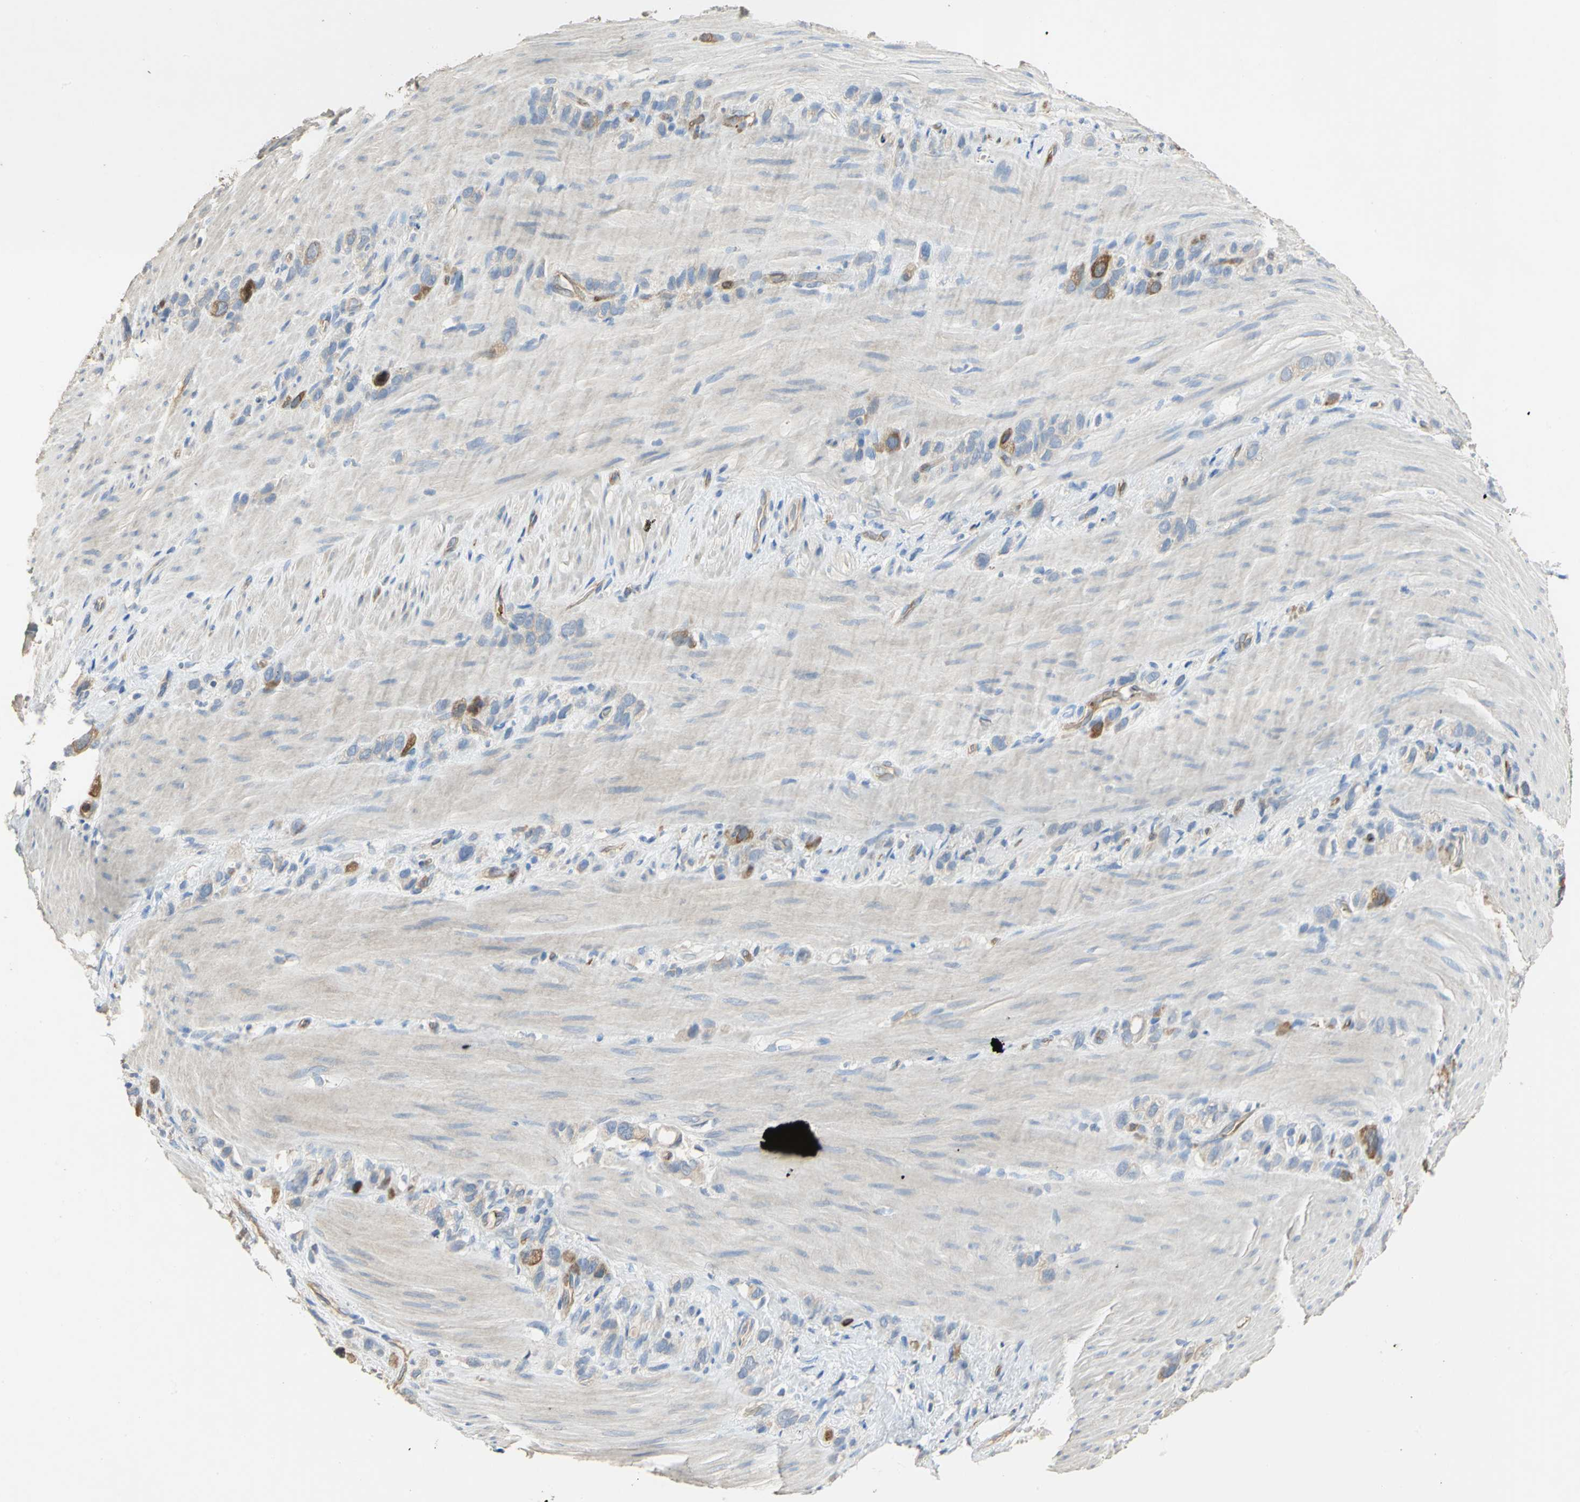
{"staining": {"intensity": "moderate", "quantity": "<25%", "location": "cytoplasmic/membranous"}, "tissue": "stomach cancer", "cell_type": "Tumor cells", "image_type": "cancer", "snomed": [{"axis": "morphology", "description": "Normal tissue, NOS"}, {"axis": "morphology", "description": "Adenocarcinoma, NOS"}, {"axis": "morphology", "description": "Adenocarcinoma, High grade"}, {"axis": "topography", "description": "Stomach, upper"}, {"axis": "topography", "description": "Stomach"}], "caption": "Immunohistochemical staining of human stomach cancer (high-grade adenocarcinoma) displays moderate cytoplasmic/membranous protein positivity in approximately <25% of tumor cells.", "gene": "DLGAP5", "patient": {"sex": "female", "age": 65}}